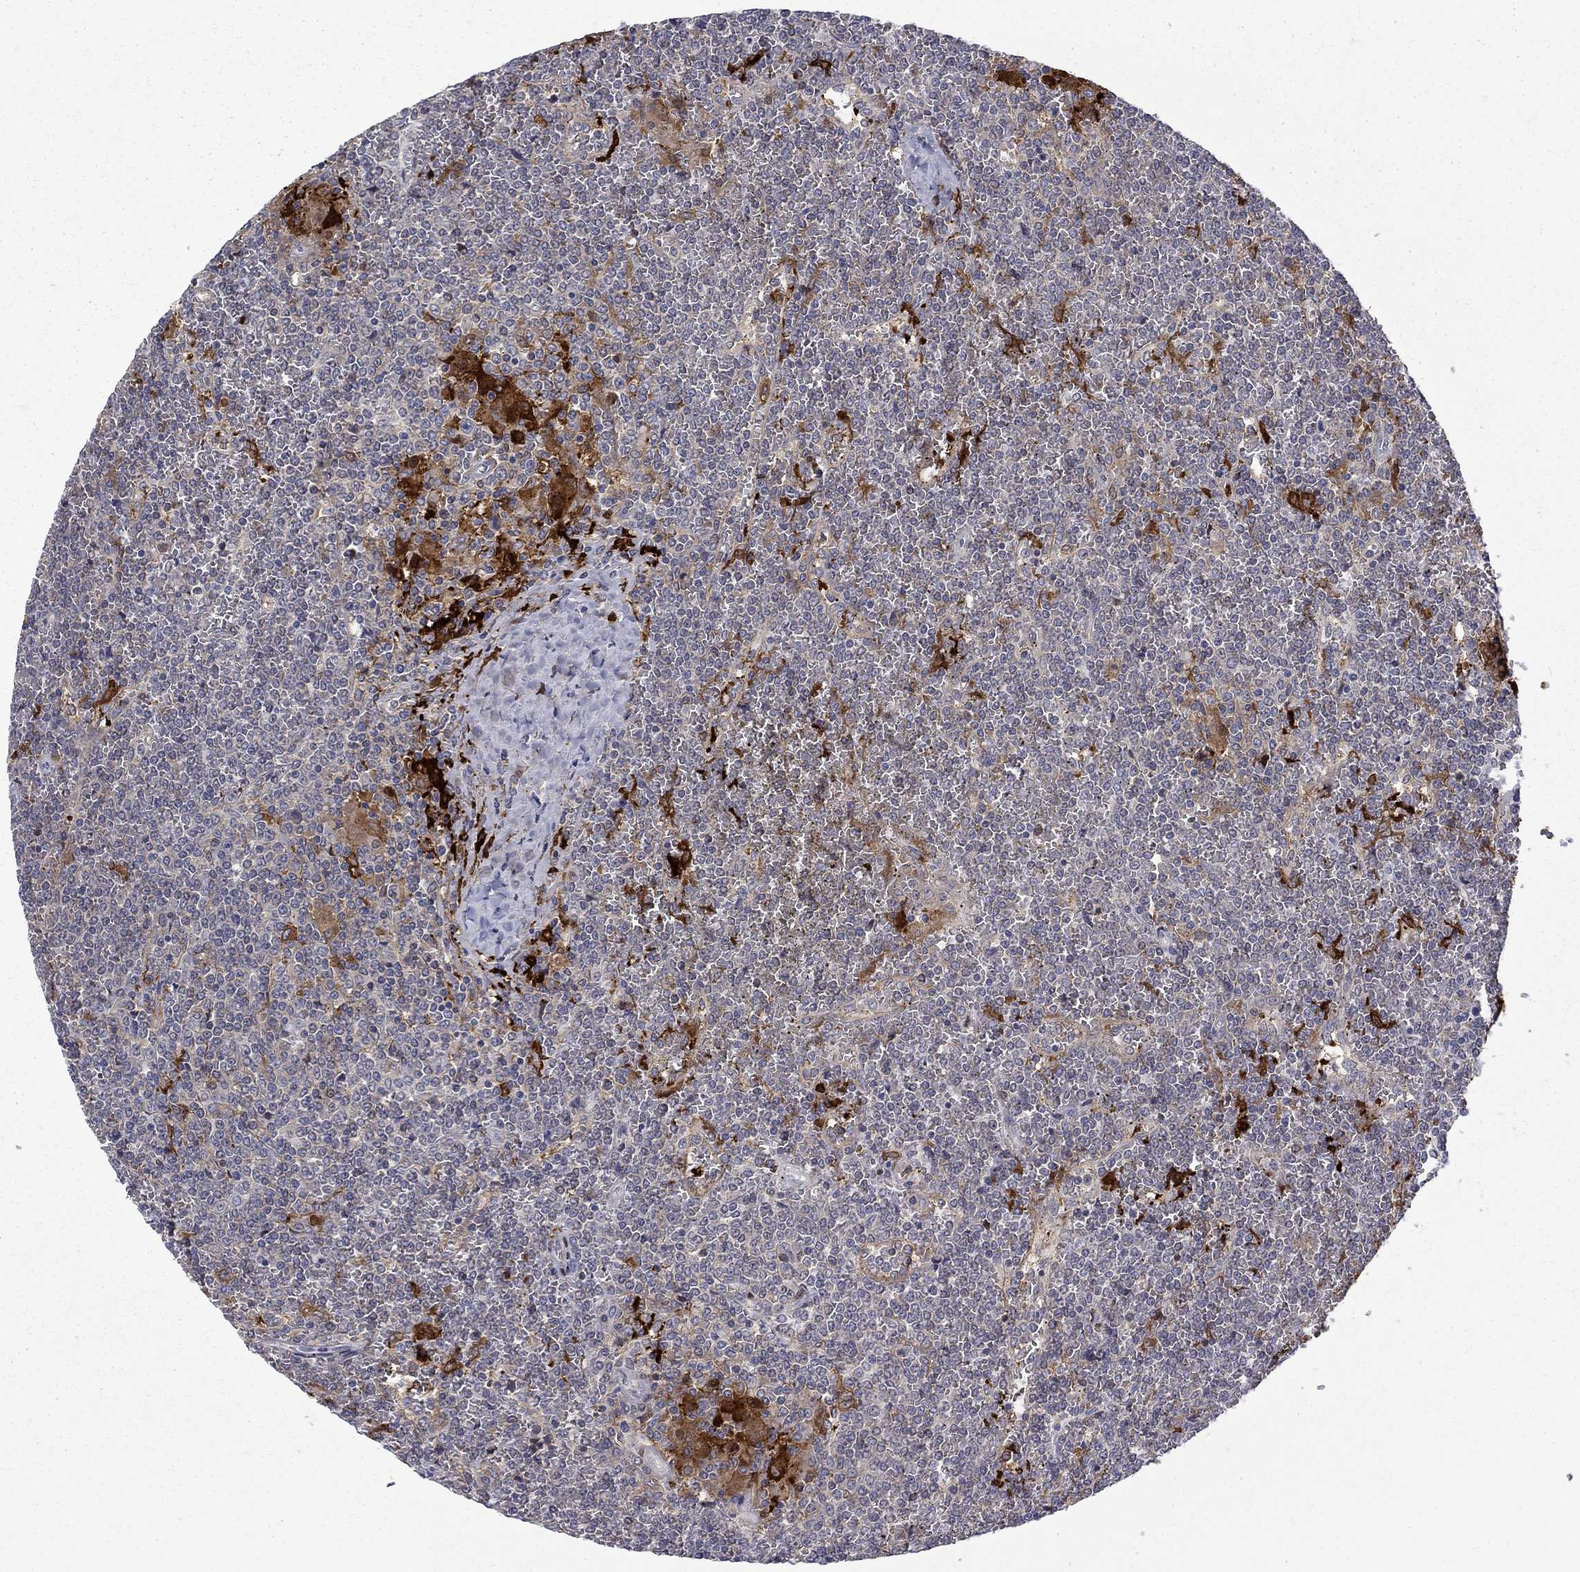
{"staining": {"intensity": "strong", "quantity": "<25%", "location": "cytoplasmic/membranous"}, "tissue": "lymphoma", "cell_type": "Tumor cells", "image_type": "cancer", "snomed": [{"axis": "morphology", "description": "Malignant lymphoma, non-Hodgkin's type, Low grade"}, {"axis": "topography", "description": "Spleen"}], "caption": "Protein expression by IHC demonstrates strong cytoplasmic/membranous positivity in approximately <25% of tumor cells in low-grade malignant lymphoma, non-Hodgkin's type.", "gene": "PCBP3", "patient": {"sex": "female", "age": 19}}